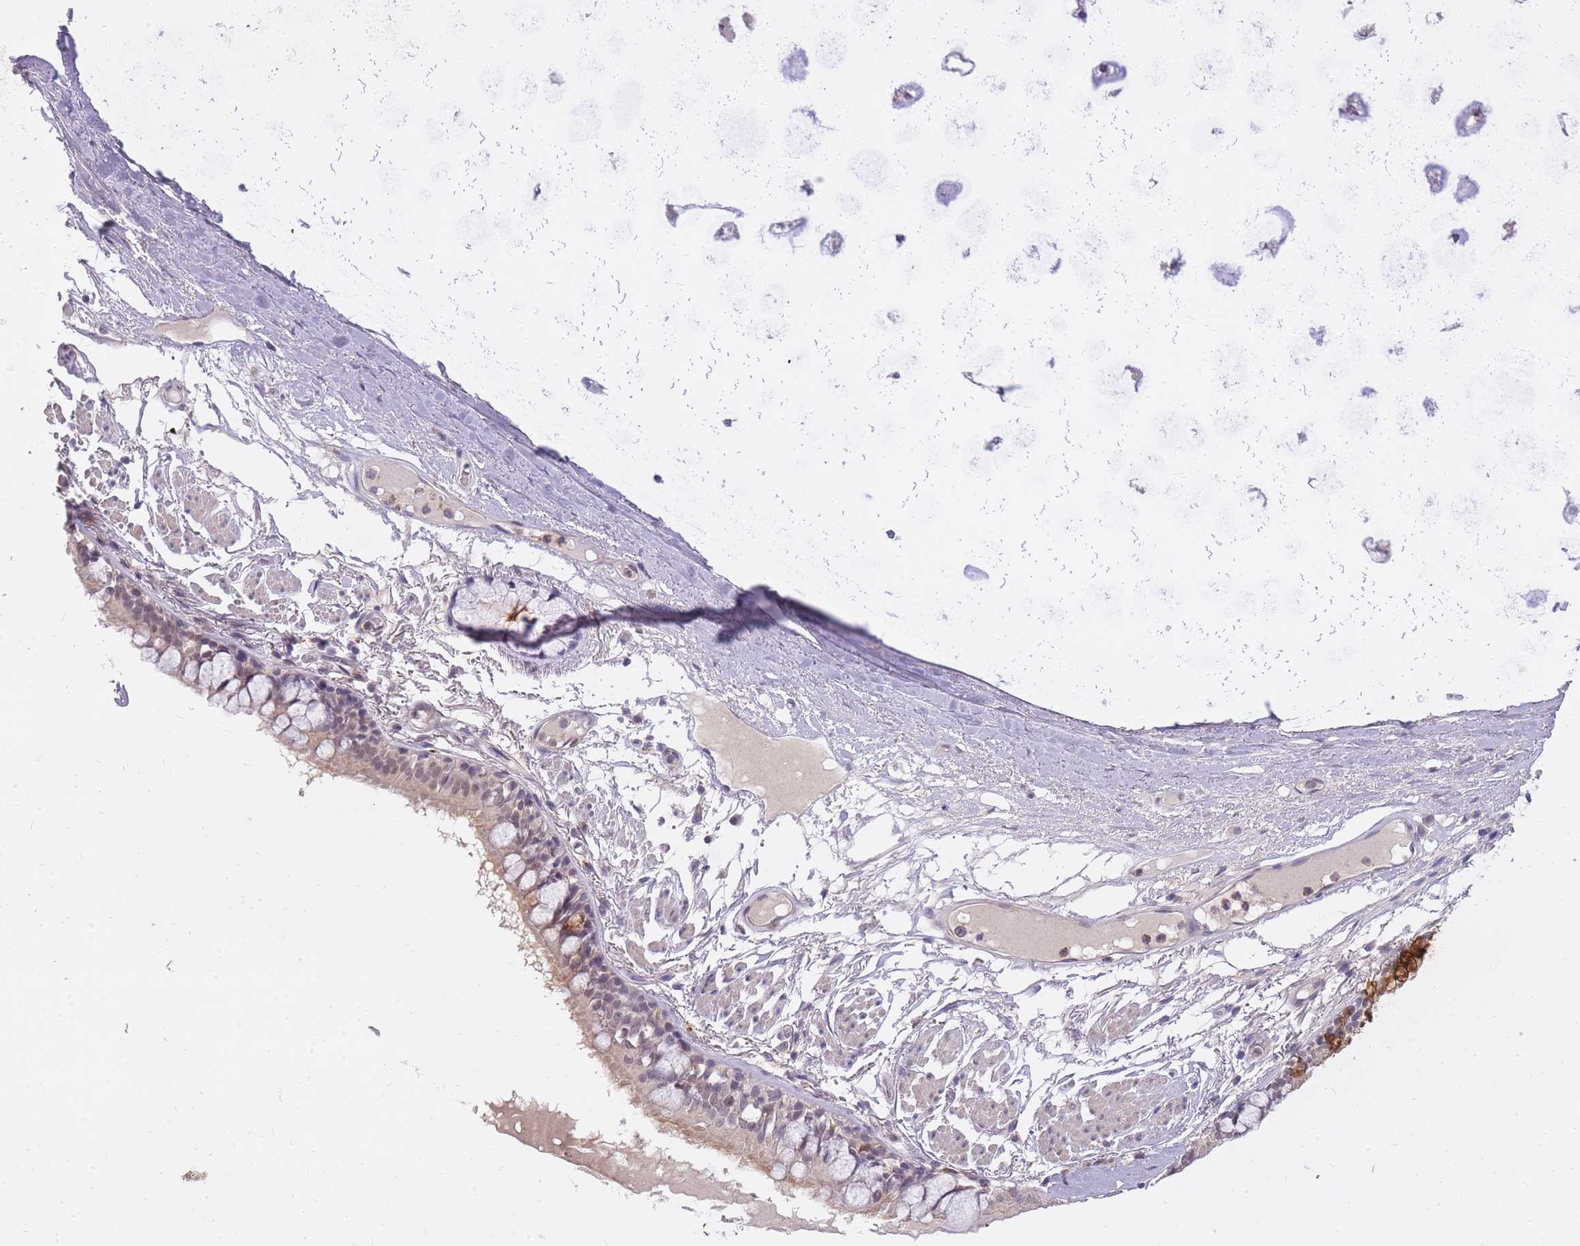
{"staining": {"intensity": "moderate", "quantity": ">75%", "location": "cytoplasmic/membranous,nuclear"}, "tissue": "bronchus", "cell_type": "Respiratory epithelial cells", "image_type": "normal", "snomed": [{"axis": "morphology", "description": "Normal tissue, NOS"}, {"axis": "topography", "description": "Bronchus"}], "caption": "Normal bronchus demonstrates moderate cytoplasmic/membranous,nuclear staining in approximately >75% of respiratory epithelial cells, visualized by immunohistochemistry.", "gene": "TIGD1", "patient": {"sex": "male", "age": 70}}